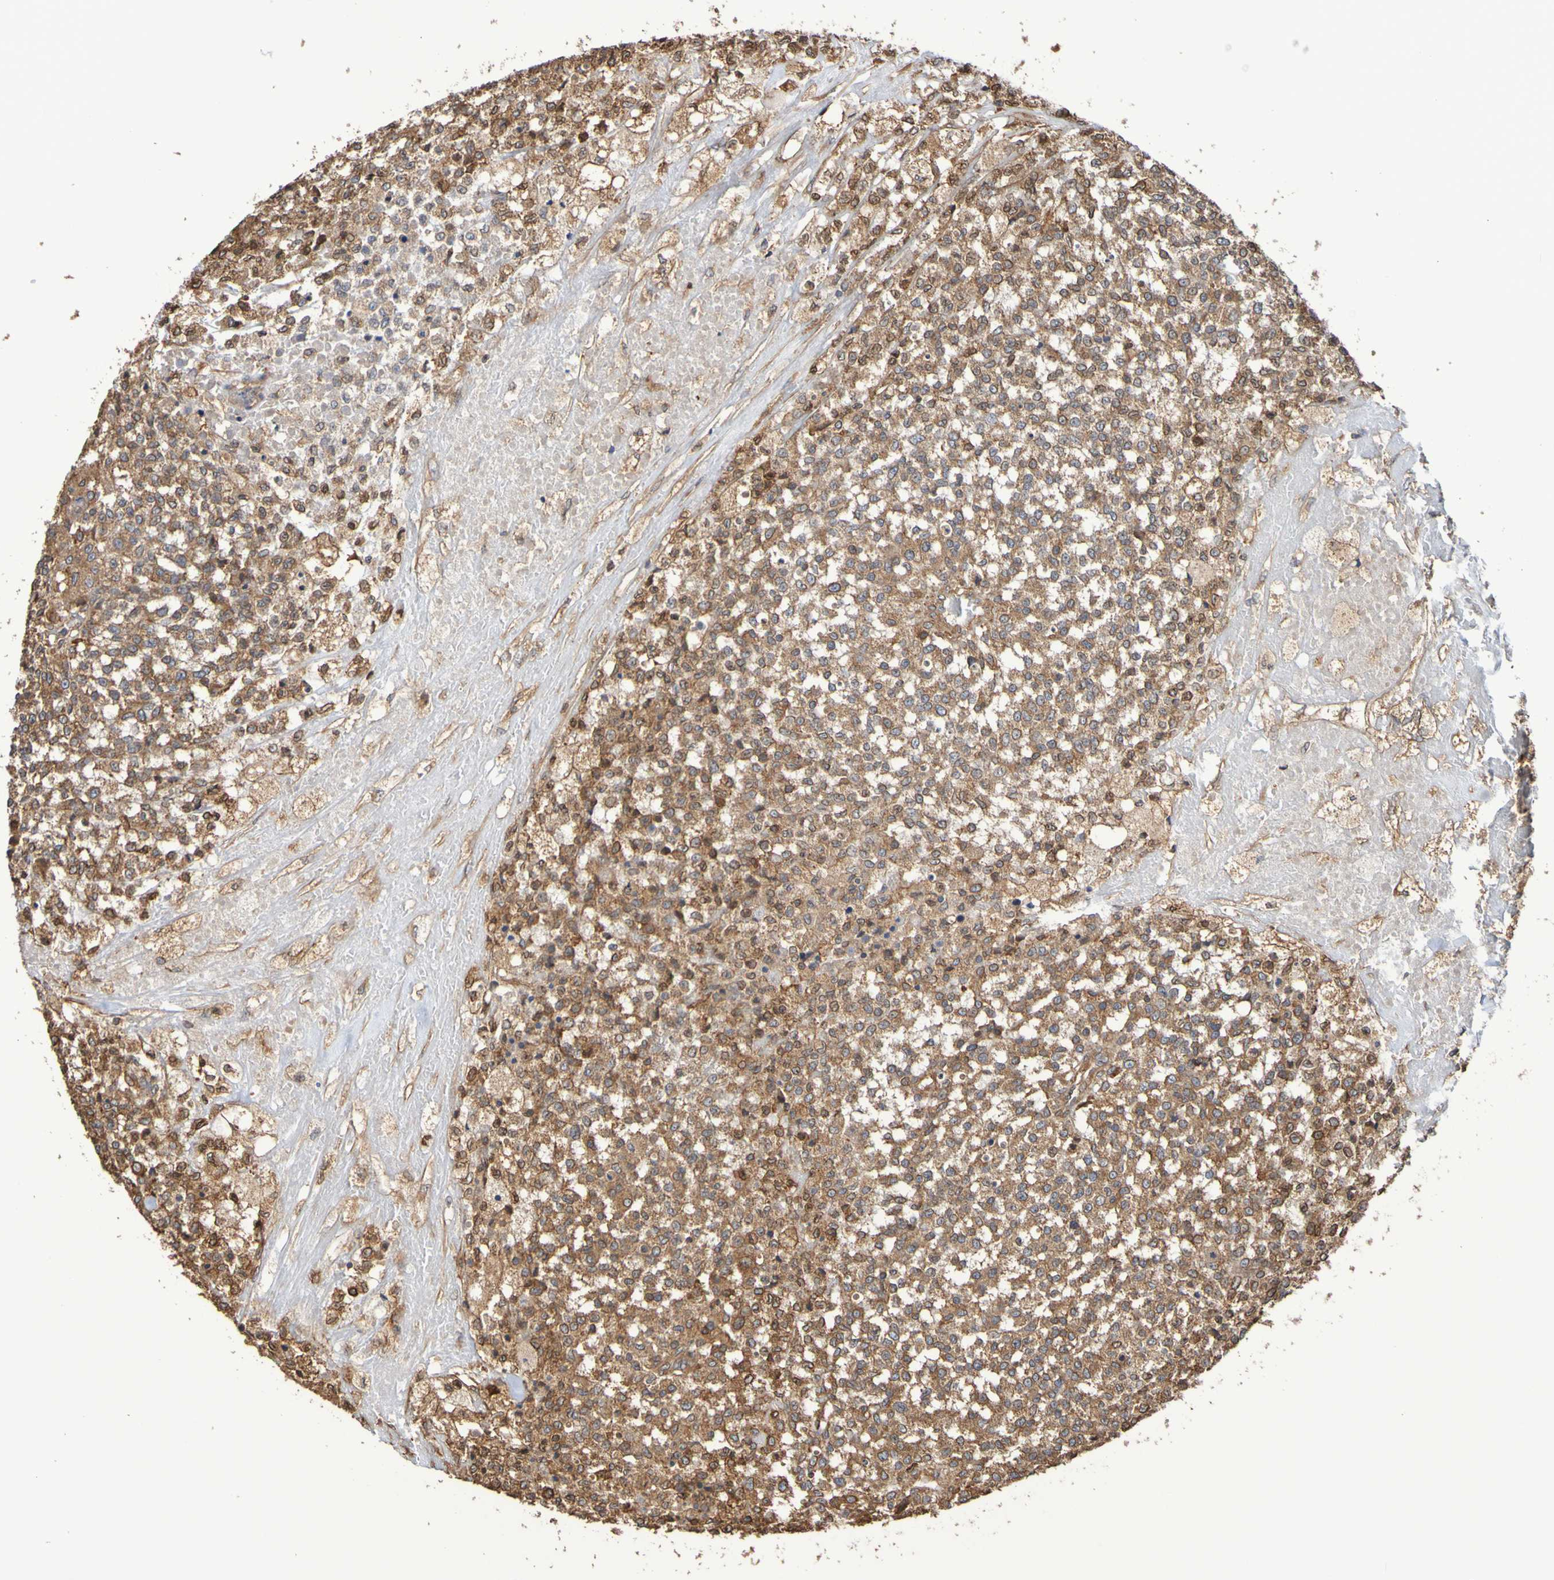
{"staining": {"intensity": "moderate", "quantity": ">75%", "location": "cytoplasmic/membranous"}, "tissue": "testis cancer", "cell_type": "Tumor cells", "image_type": "cancer", "snomed": [{"axis": "morphology", "description": "Seminoma, NOS"}, {"axis": "topography", "description": "Testis"}], "caption": "Brown immunohistochemical staining in human seminoma (testis) displays moderate cytoplasmic/membranous positivity in about >75% of tumor cells. The protein of interest is stained brown, and the nuclei are stained in blue (DAB IHC with brightfield microscopy, high magnification).", "gene": "RAB11A", "patient": {"sex": "male", "age": 59}}